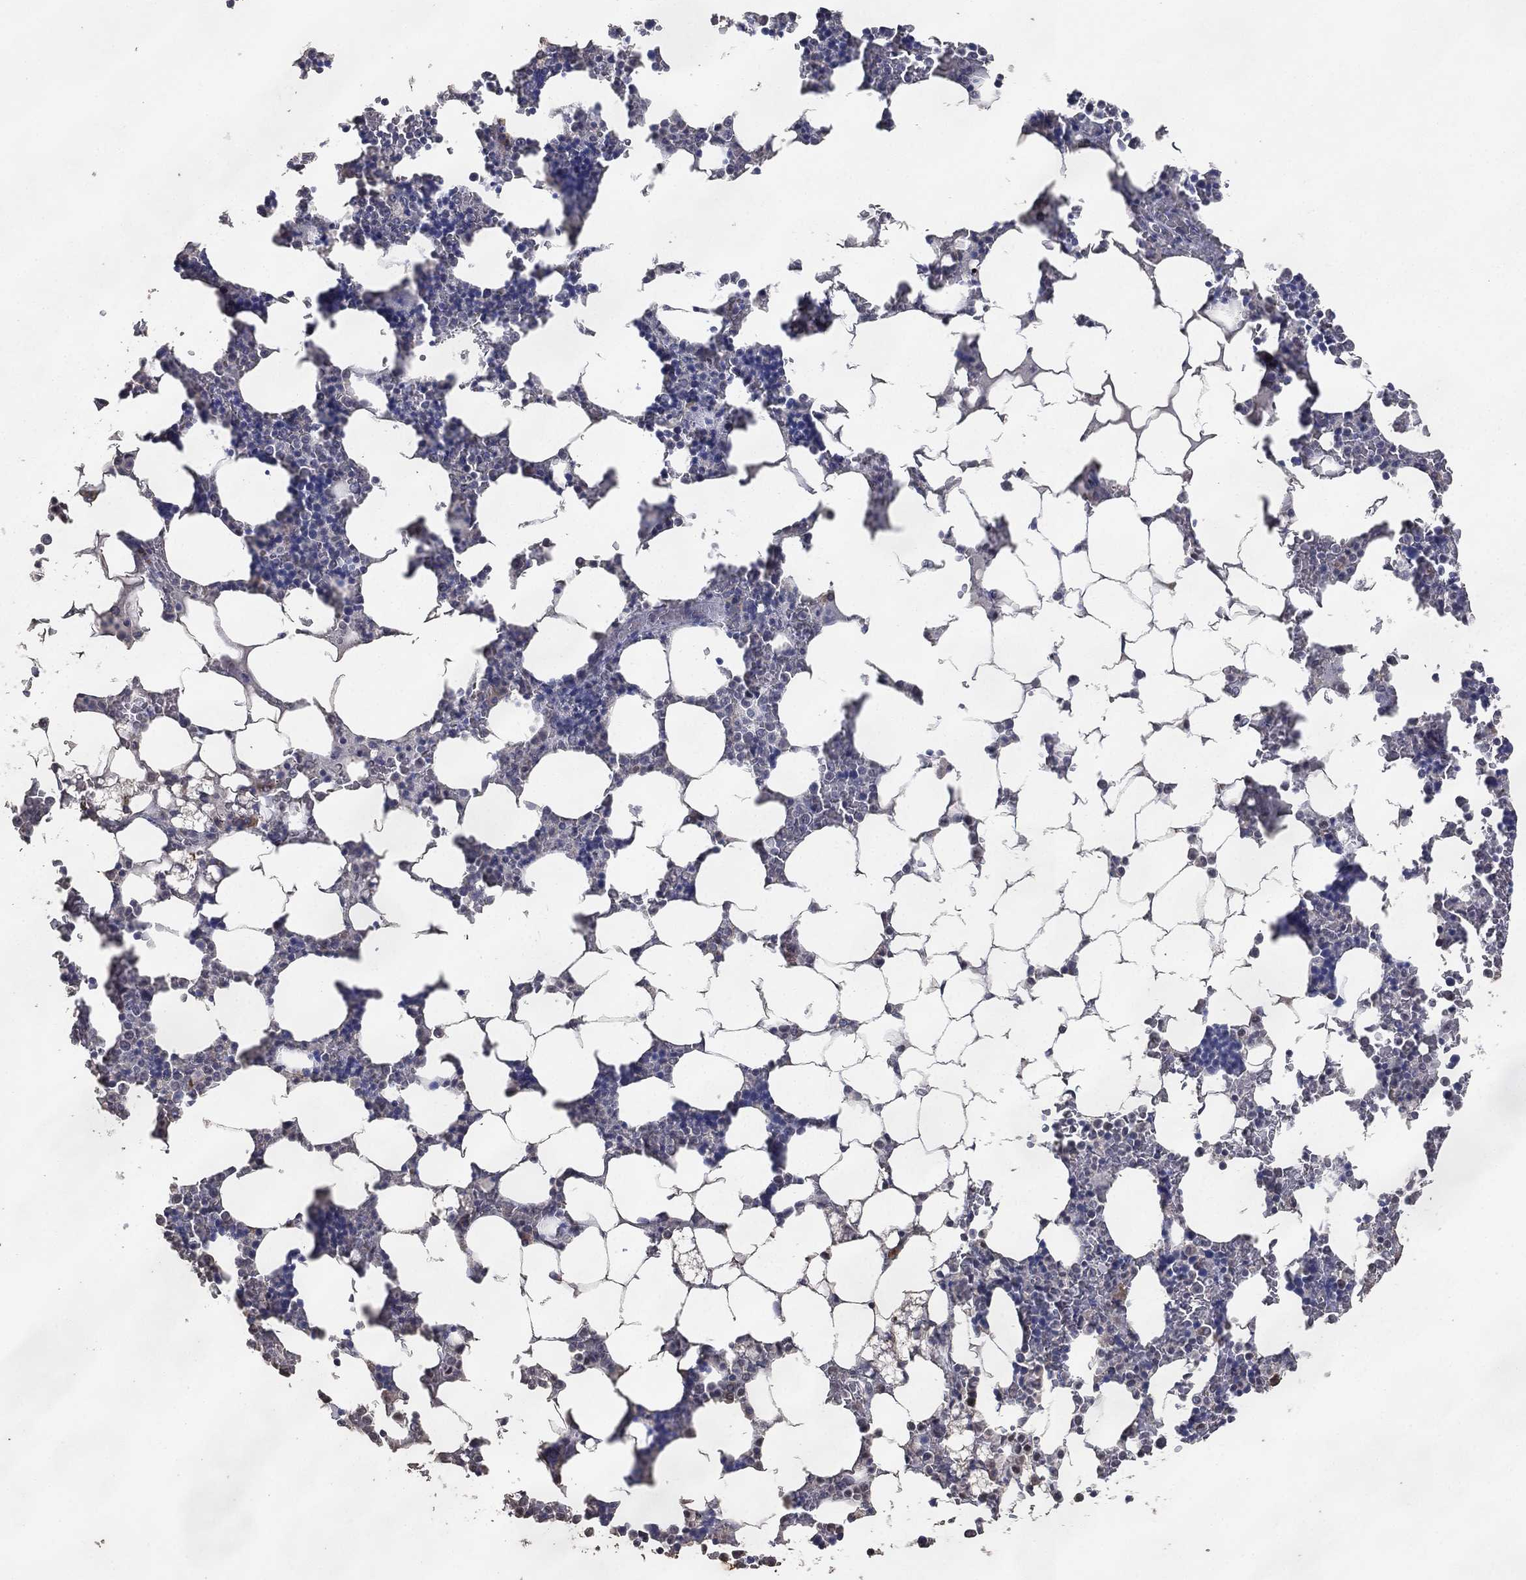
{"staining": {"intensity": "negative", "quantity": "none", "location": "none"}, "tissue": "bone marrow", "cell_type": "Hematopoietic cells", "image_type": "normal", "snomed": [{"axis": "morphology", "description": "Normal tissue, NOS"}, {"axis": "topography", "description": "Bone marrow"}], "caption": "The image exhibits no staining of hematopoietic cells in benign bone marrow. (DAB immunohistochemistry visualized using brightfield microscopy, high magnification).", "gene": "DSG1", "patient": {"sex": "male", "age": 51}}